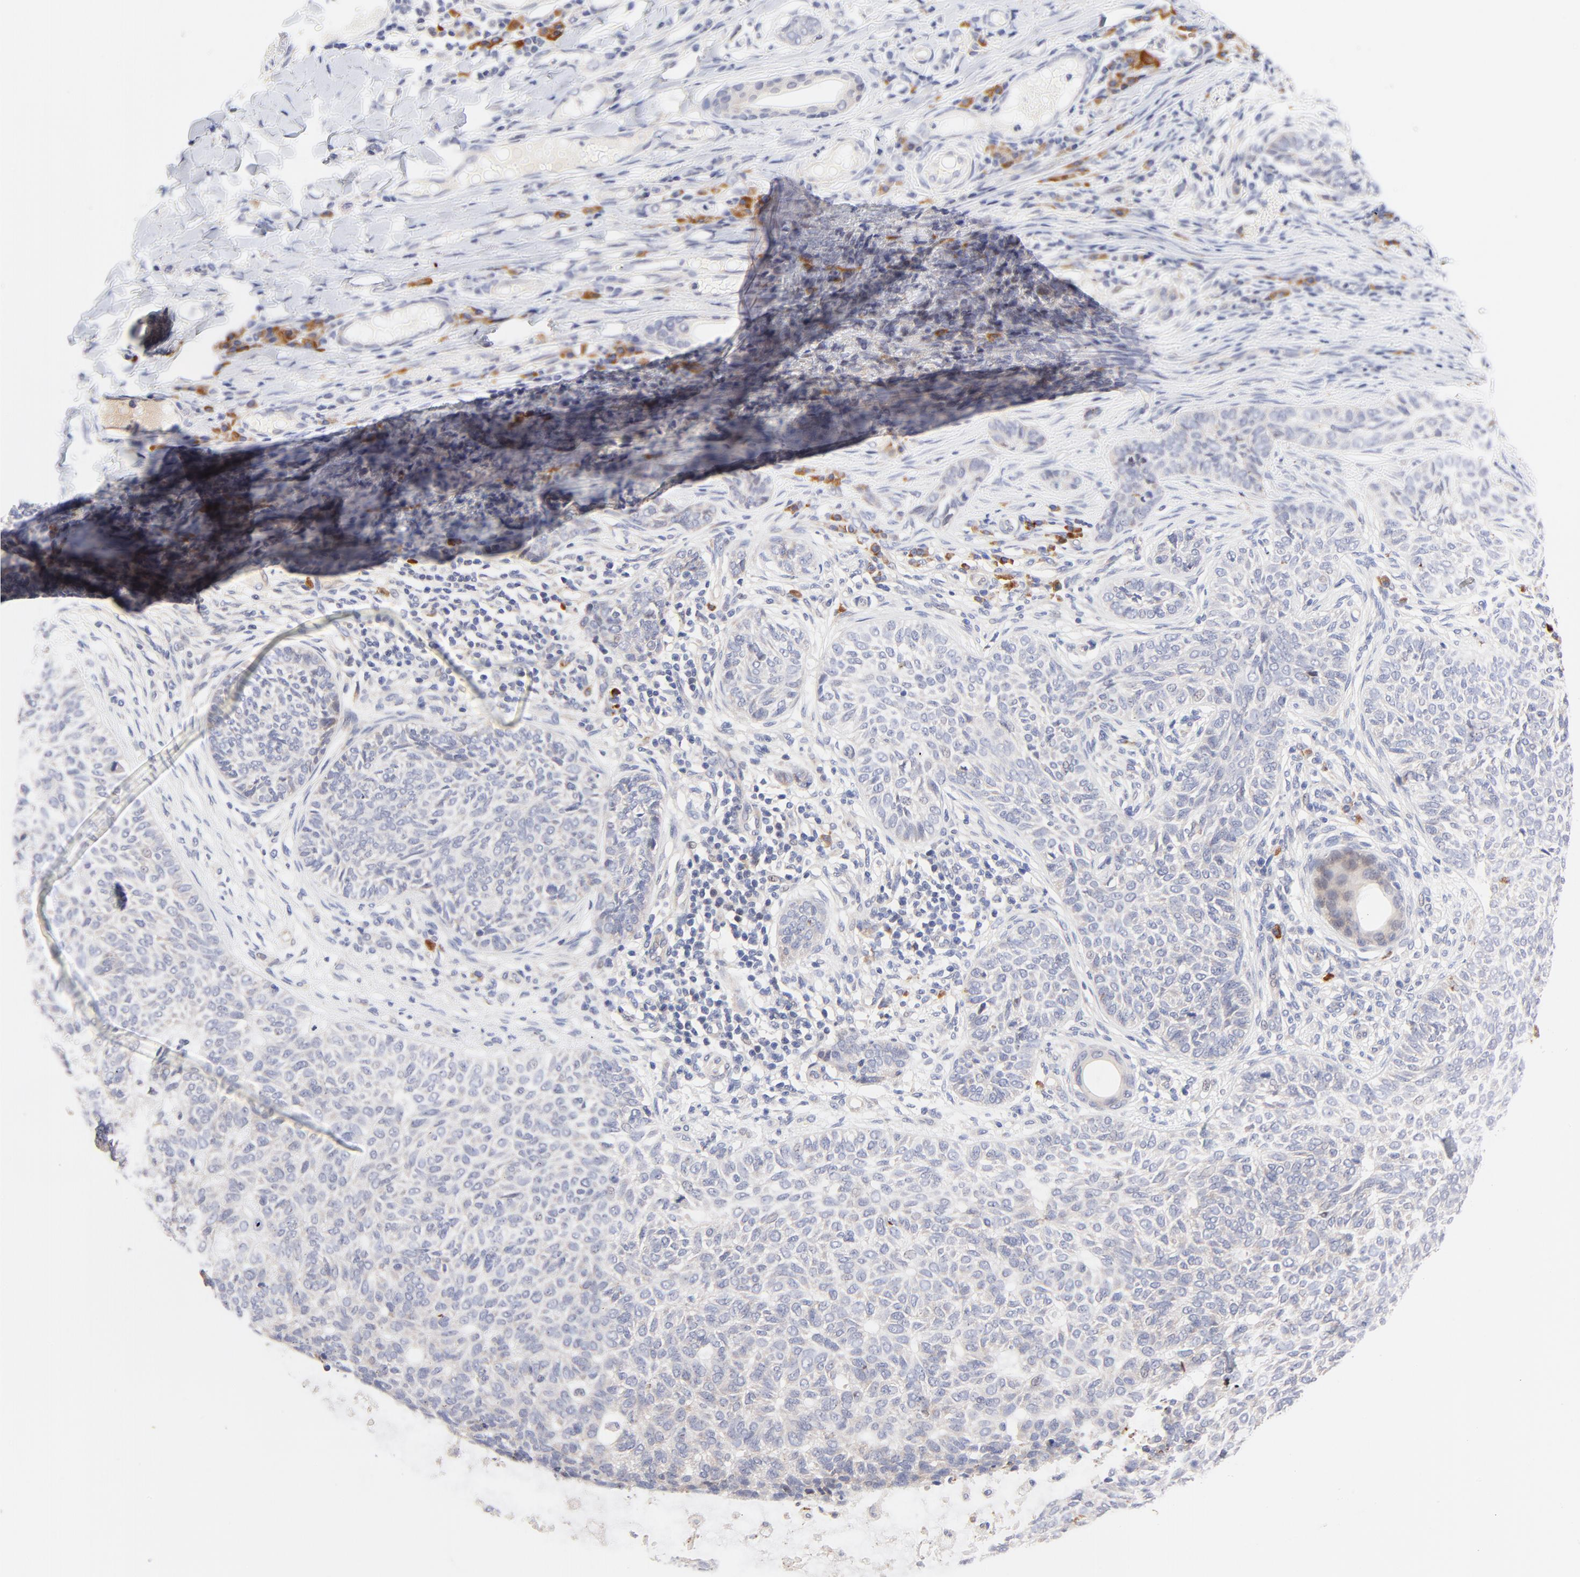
{"staining": {"intensity": "negative", "quantity": "none", "location": "none"}, "tissue": "skin cancer", "cell_type": "Tumor cells", "image_type": "cancer", "snomed": [{"axis": "morphology", "description": "Basal cell carcinoma"}, {"axis": "topography", "description": "Skin"}], "caption": "This is an IHC photomicrograph of human skin cancer. There is no expression in tumor cells.", "gene": "AFF2", "patient": {"sex": "male", "age": 87}}